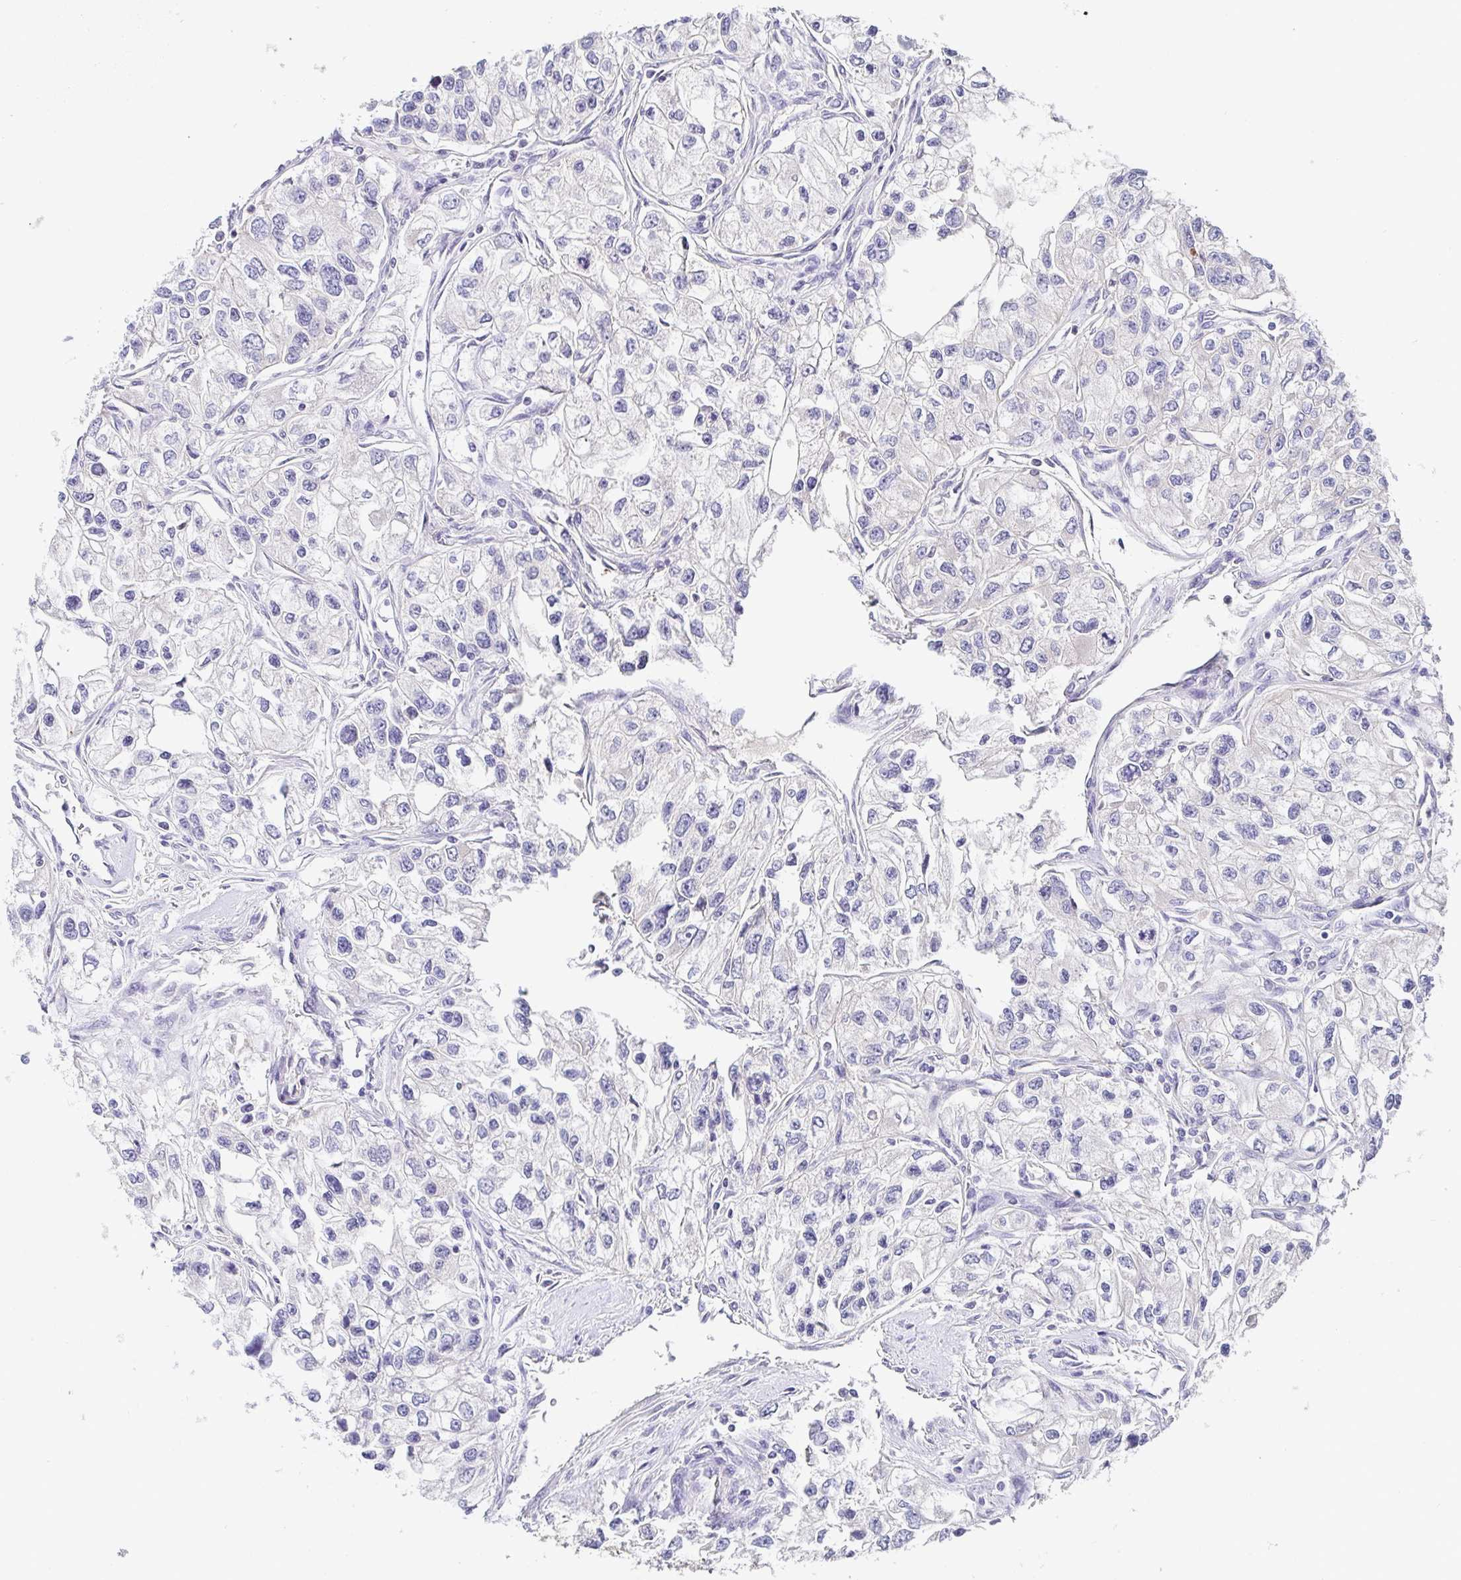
{"staining": {"intensity": "negative", "quantity": "none", "location": "none"}, "tissue": "renal cancer", "cell_type": "Tumor cells", "image_type": "cancer", "snomed": [{"axis": "morphology", "description": "Adenocarcinoma, NOS"}, {"axis": "topography", "description": "Kidney"}], "caption": "A high-resolution micrograph shows immunohistochemistry (IHC) staining of renal cancer, which shows no significant expression in tumor cells.", "gene": "PIWIL3", "patient": {"sex": "female", "age": 59}}